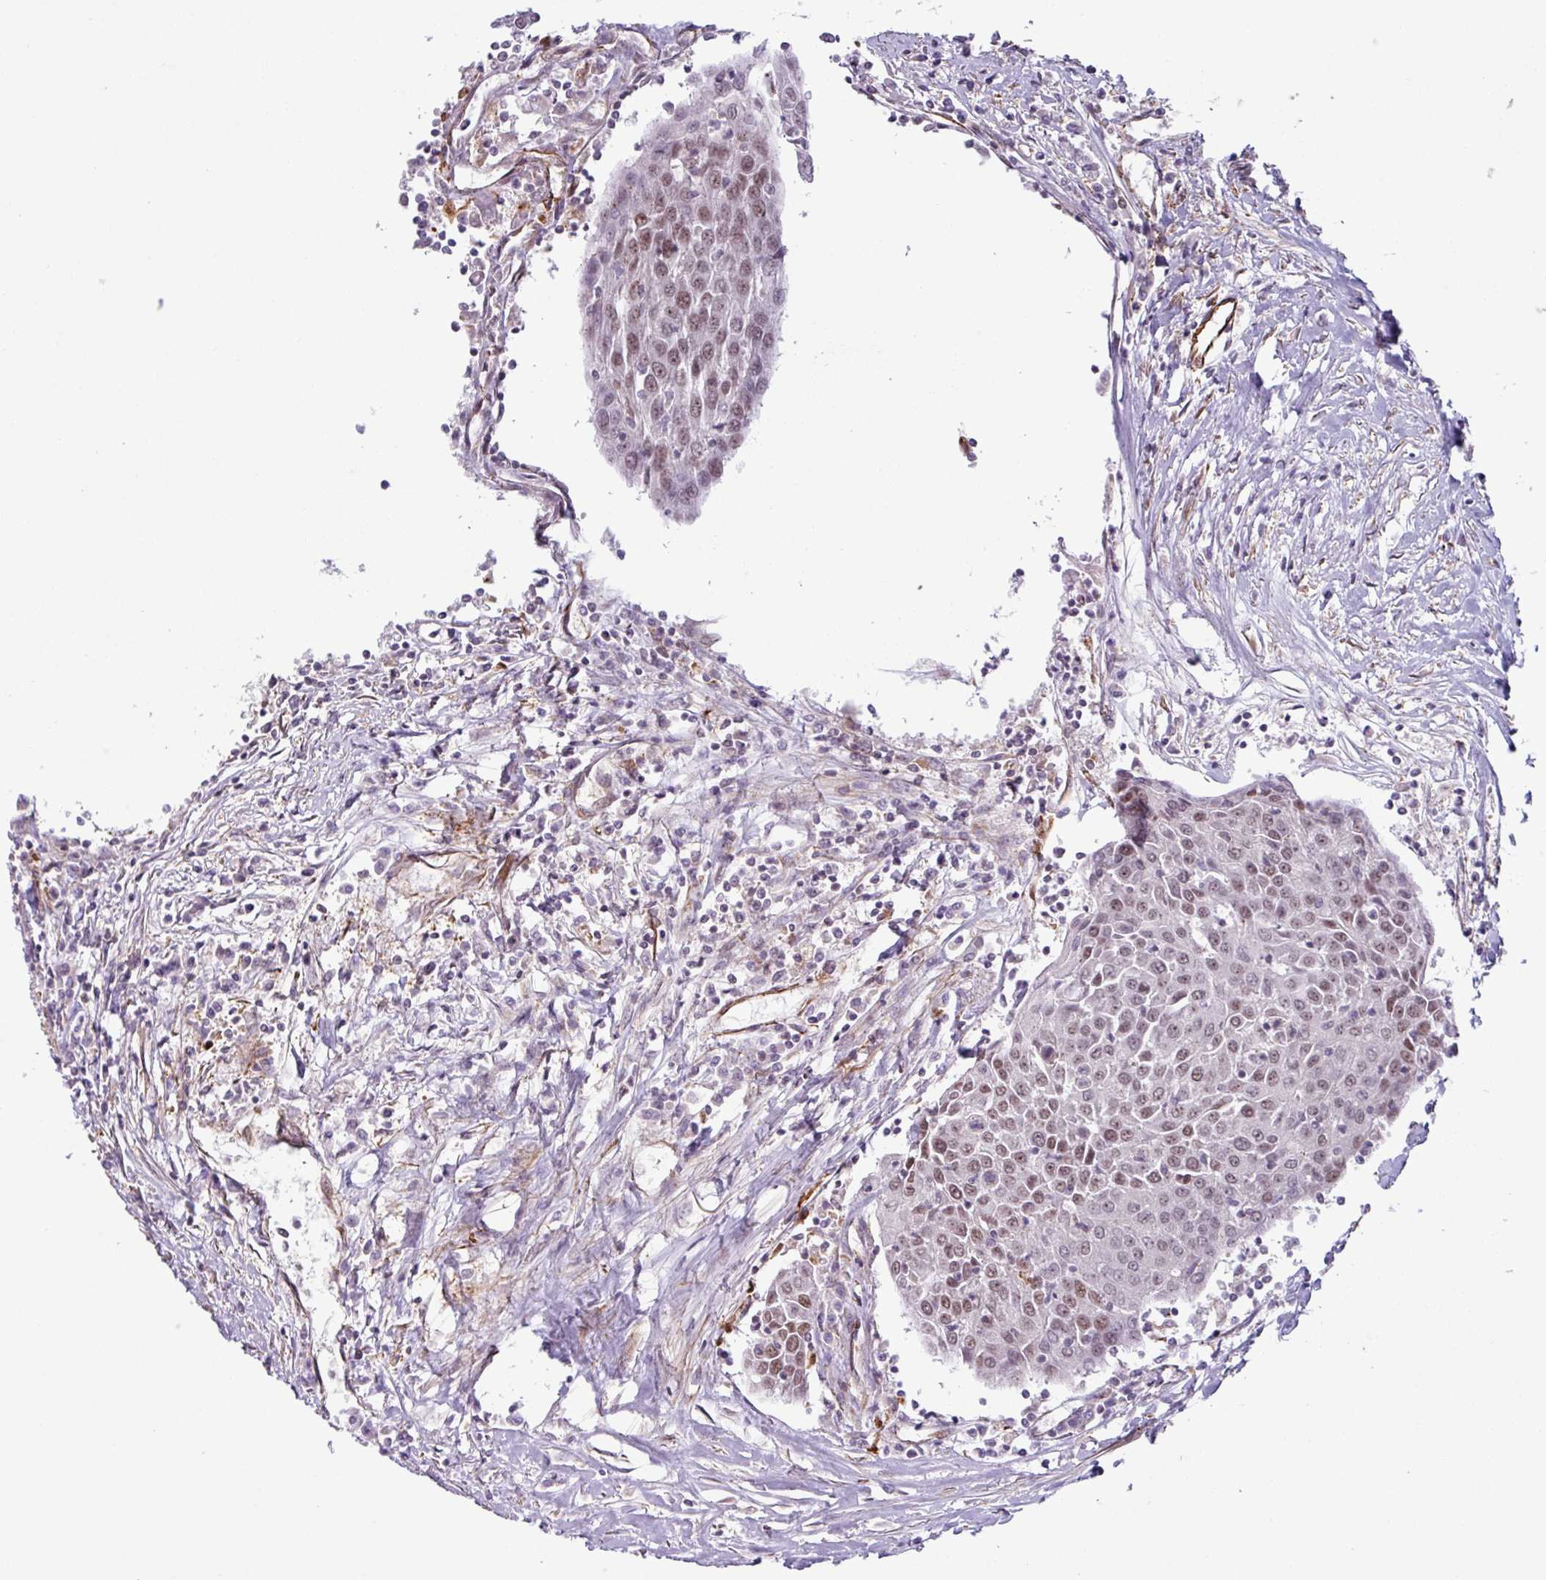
{"staining": {"intensity": "moderate", "quantity": ">75%", "location": "nuclear"}, "tissue": "urothelial cancer", "cell_type": "Tumor cells", "image_type": "cancer", "snomed": [{"axis": "morphology", "description": "Urothelial carcinoma, High grade"}, {"axis": "topography", "description": "Urinary bladder"}], "caption": "Immunohistochemical staining of urothelial carcinoma (high-grade) shows medium levels of moderate nuclear protein positivity in about >75% of tumor cells. The staining was performed using DAB, with brown indicating positive protein expression. Nuclei are stained blue with hematoxylin.", "gene": "CHD3", "patient": {"sex": "female", "age": 85}}